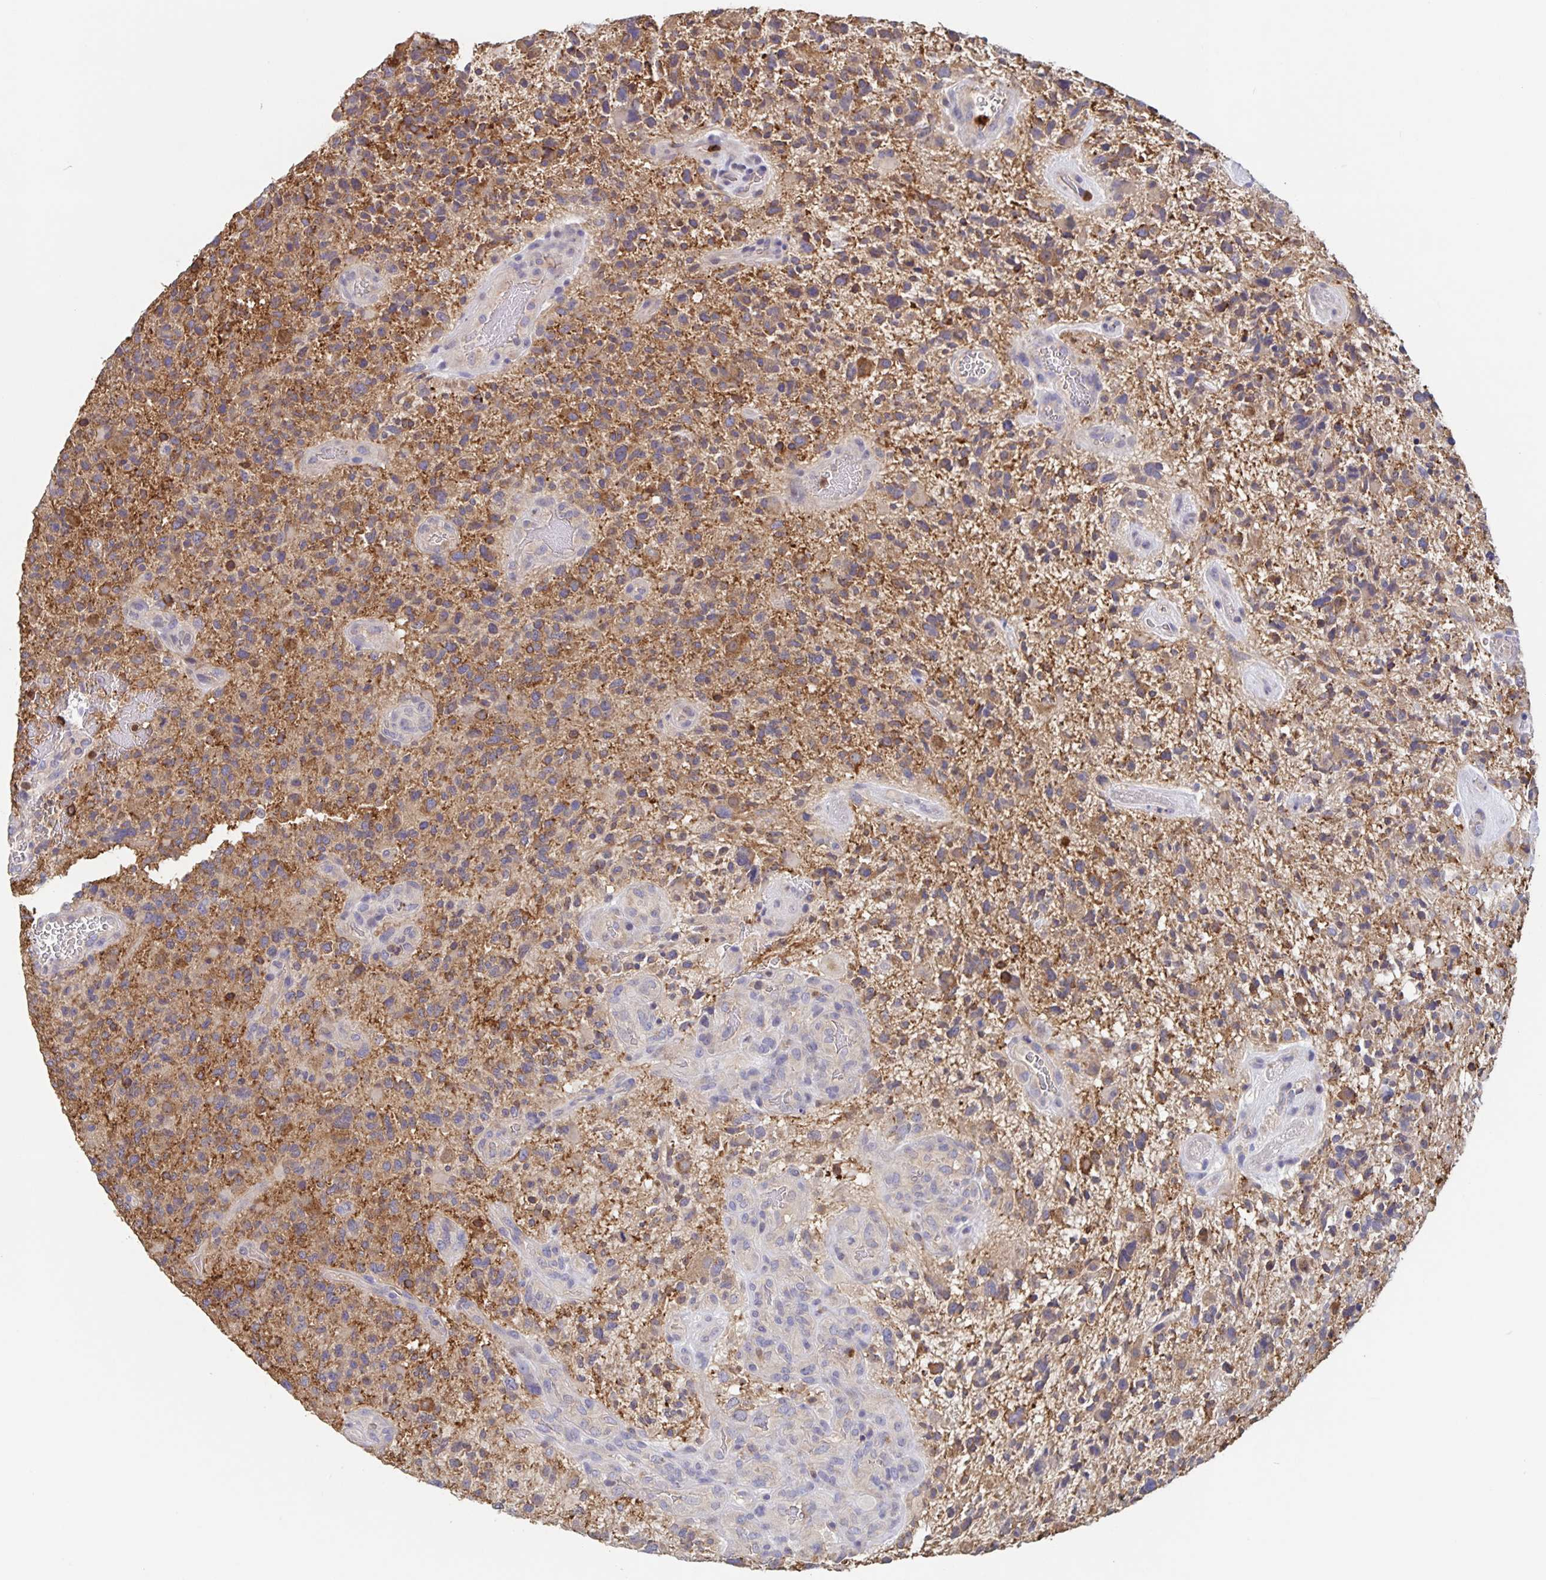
{"staining": {"intensity": "moderate", "quantity": "<25%", "location": "cytoplasmic/membranous"}, "tissue": "glioma", "cell_type": "Tumor cells", "image_type": "cancer", "snomed": [{"axis": "morphology", "description": "Glioma, malignant, High grade"}, {"axis": "topography", "description": "Brain"}], "caption": "Moderate cytoplasmic/membranous protein expression is present in approximately <25% of tumor cells in glioma. The protein is shown in brown color, while the nuclei are stained blue.", "gene": "CDC42BPG", "patient": {"sex": "female", "age": 71}}